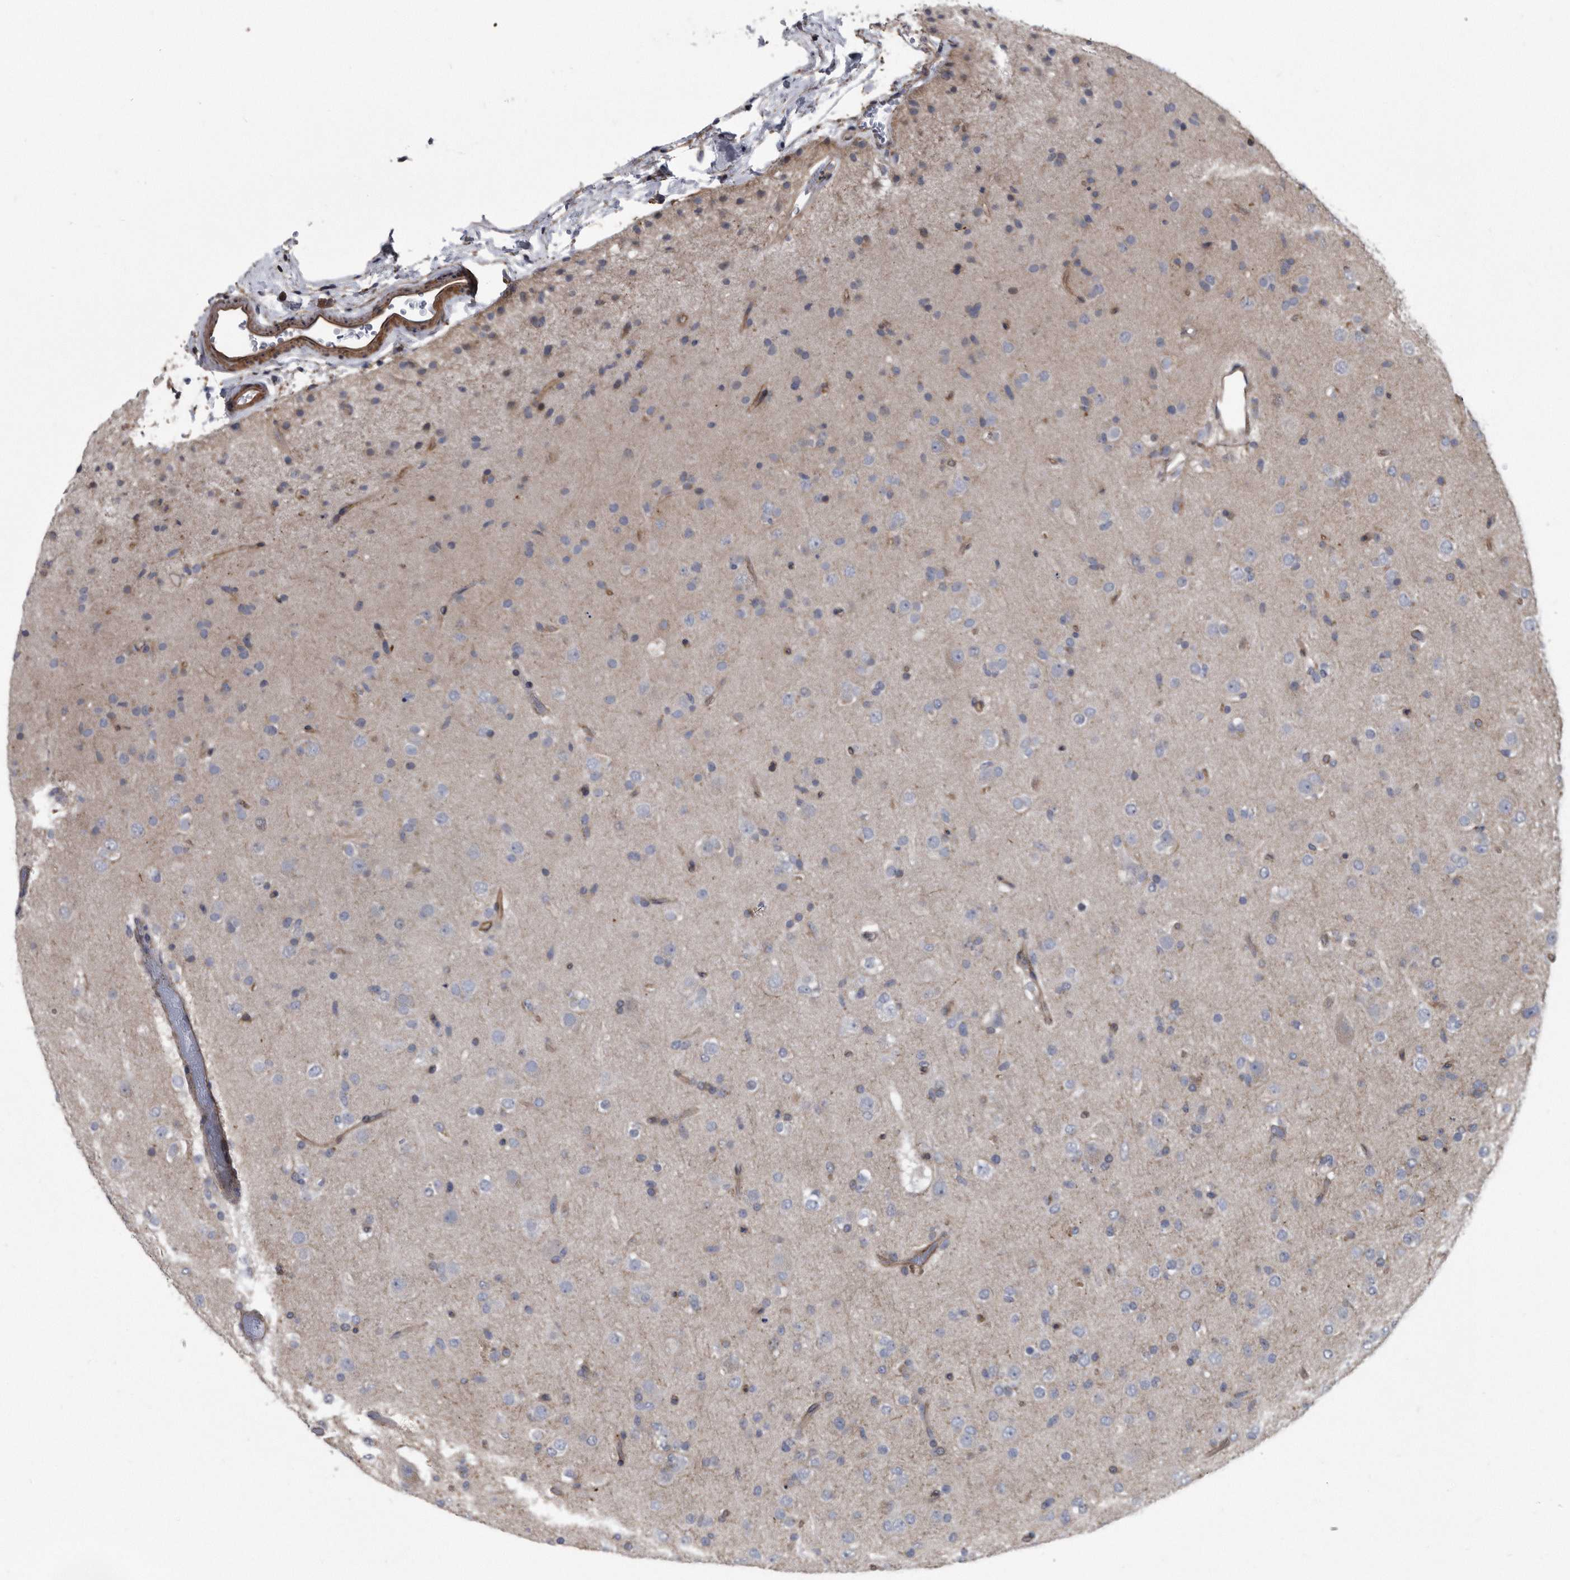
{"staining": {"intensity": "negative", "quantity": "none", "location": "none"}, "tissue": "glioma", "cell_type": "Tumor cells", "image_type": "cancer", "snomed": [{"axis": "morphology", "description": "Glioma, malignant, Low grade"}, {"axis": "topography", "description": "Brain"}], "caption": "Immunohistochemistry histopathology image of neoplastic tissue: human glioma stained with DAB shows no significant protein positivity in tumor cells. (Stains: DAB immunohistochemistry with hematoxylin counter stain, Microscopy: brightfield microscopy at high magnification).", "gene": "ARMCX1", "patient": {"sex": "male", "age": 65}}